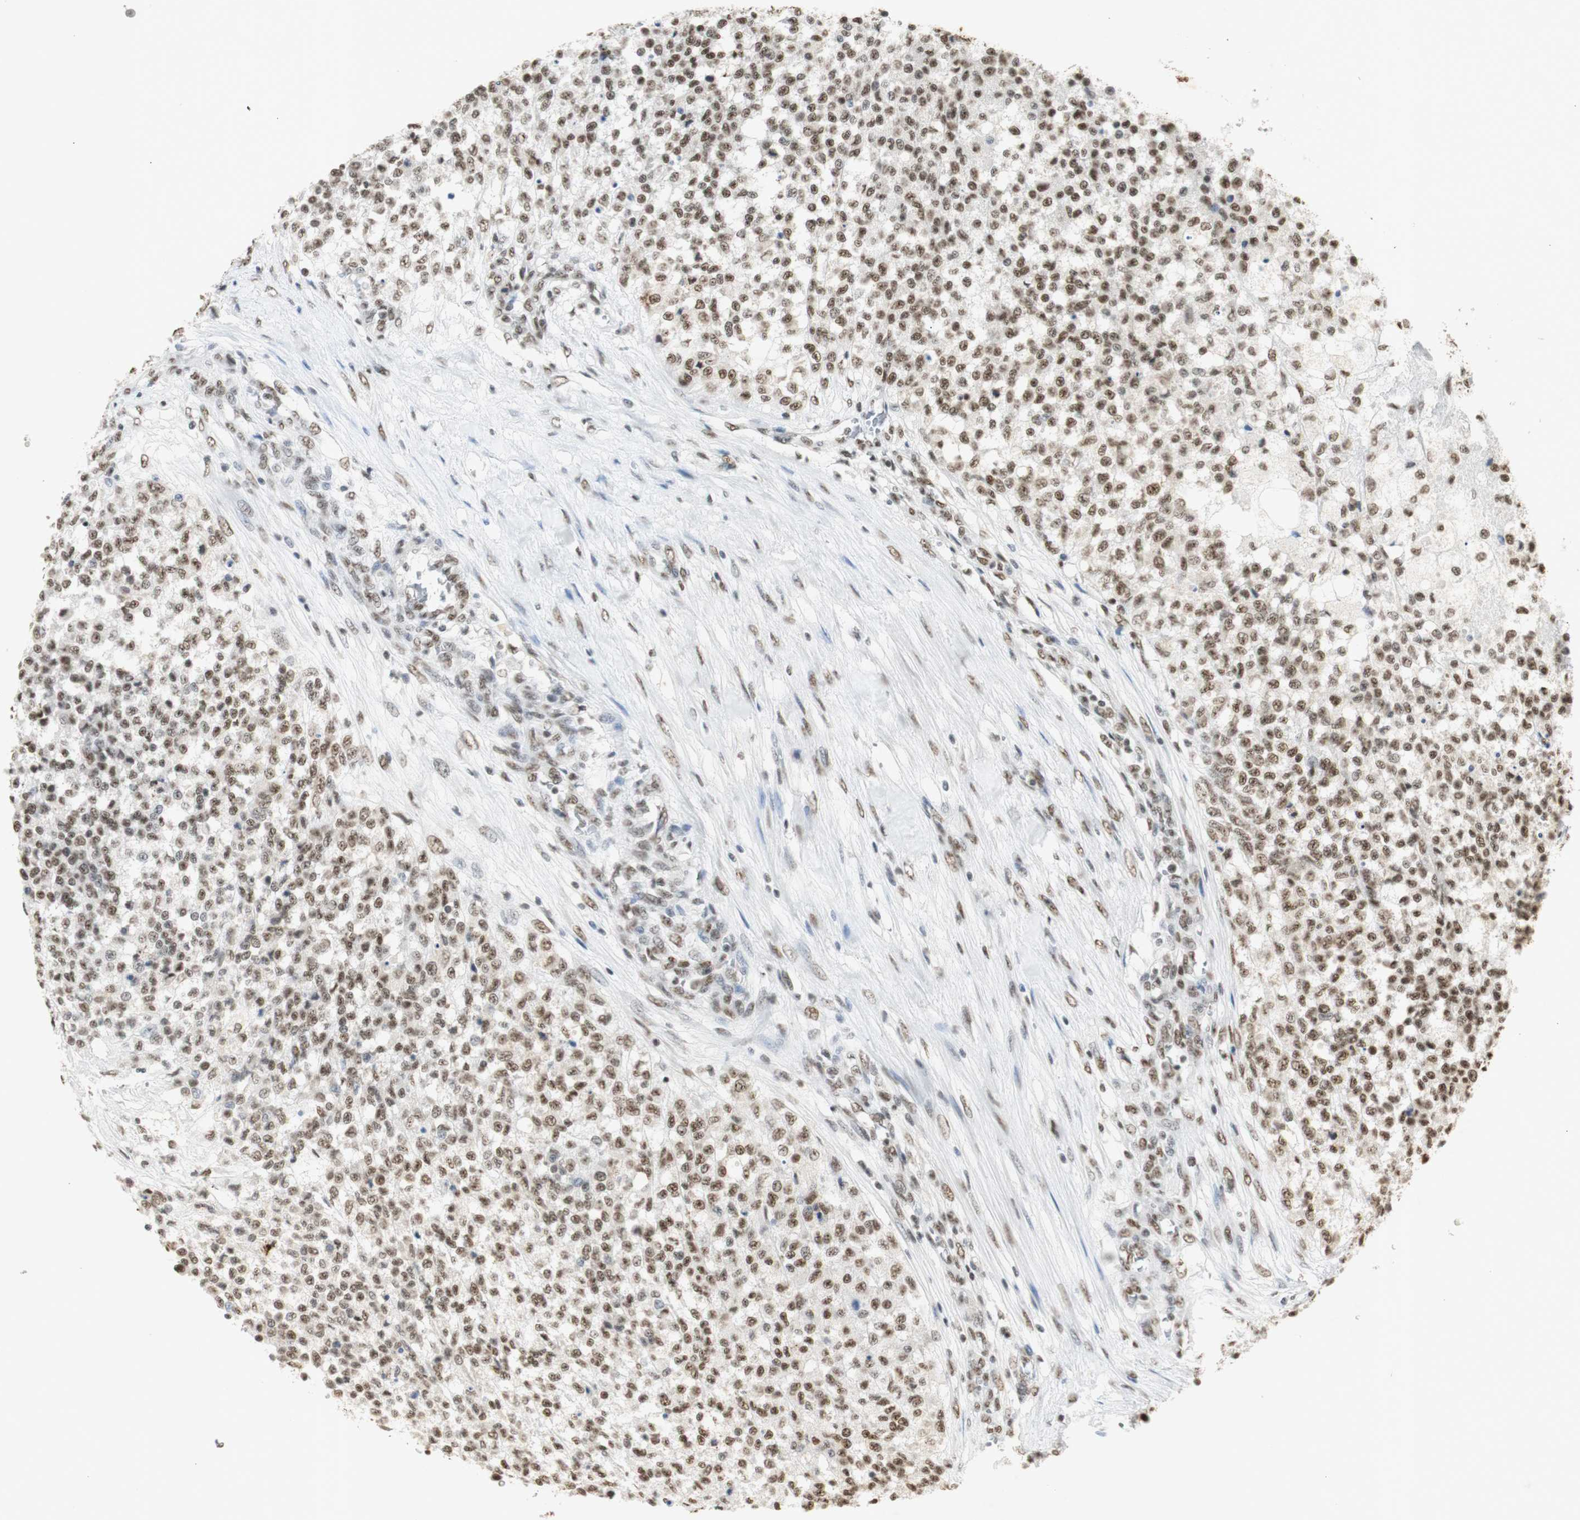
{"staining": {"intensity": "moderate", "quantity": ">75%", "location": "nuclear"}, "tissue": "testis cancer", "cell_type": "Tumor cells", "image_type": "cancer", "snomed": [{"axis": "morphology", "description": "Seminoma, NOS"}, {"axis": "topography", "description": "Testis"}], "caption": "An IHC micrograph of tumor tissue is shown. Protein staining in brown shows moderate nuclear positivity in testis cancer (seminoma) within tumor cells.", "gene": "SNRPB", "patient": {"sex": "male", "age": 59}}